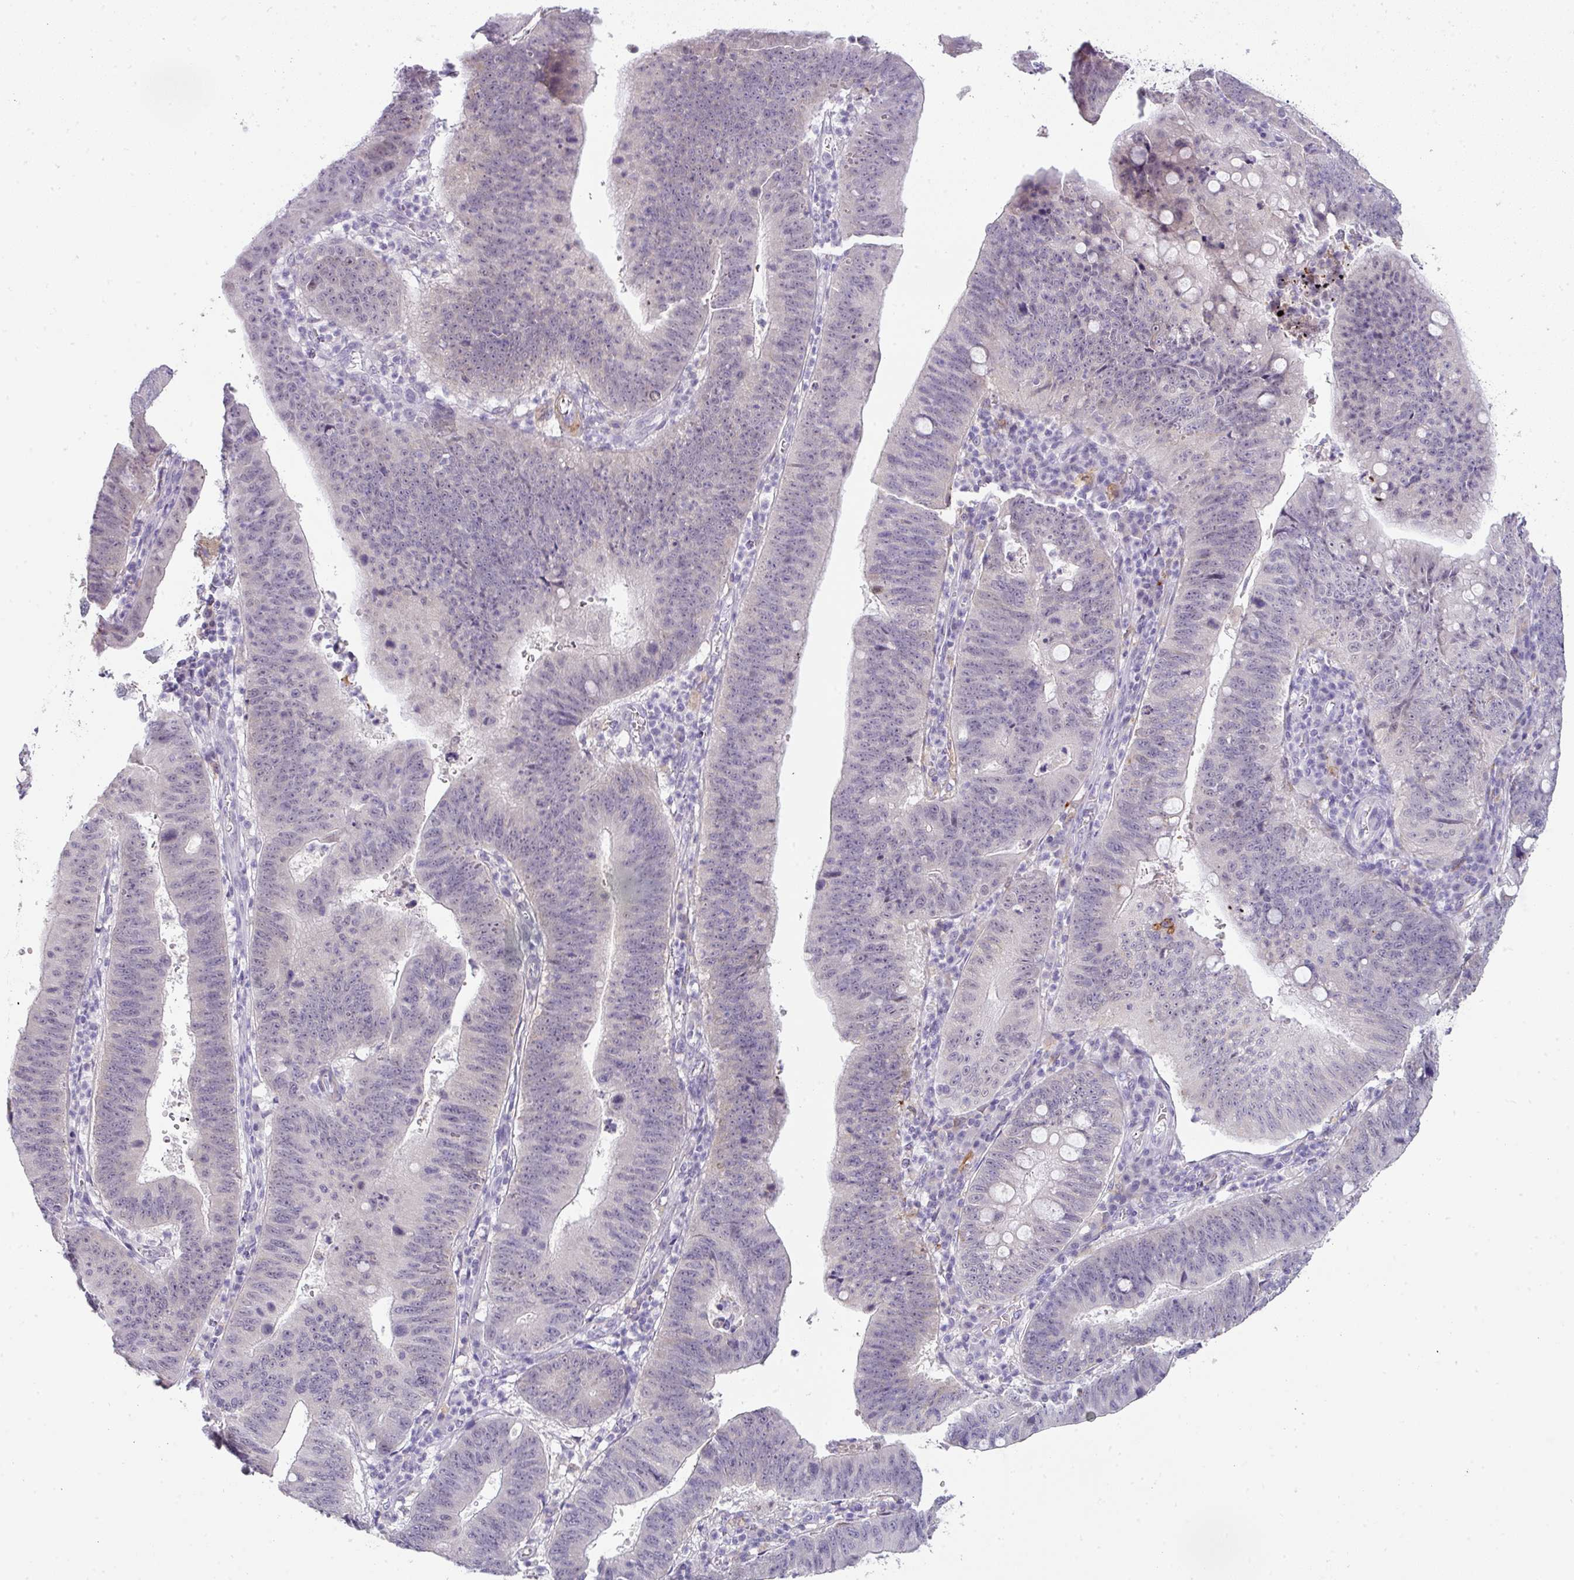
{"staining": {"intensity": "weak", "quantity": "<25%", "location": "cytoplasmic/membranous"}, "tissue": "stomach cancer", "cell_type": "Tumor cells", "image_type": "cancer", "snomed": [{"axis": "morphology", "description": "Adenocarcinoma, NOS"}, {"axis": "topography", "description": "Stomach"}], "caption": "There is no significant positivity in tumor cells of stomach adenocarcinoma. (DAB IHC, high magnification).", "gene": "FGF17", "patient": {"sex": "male", "age": 59}}